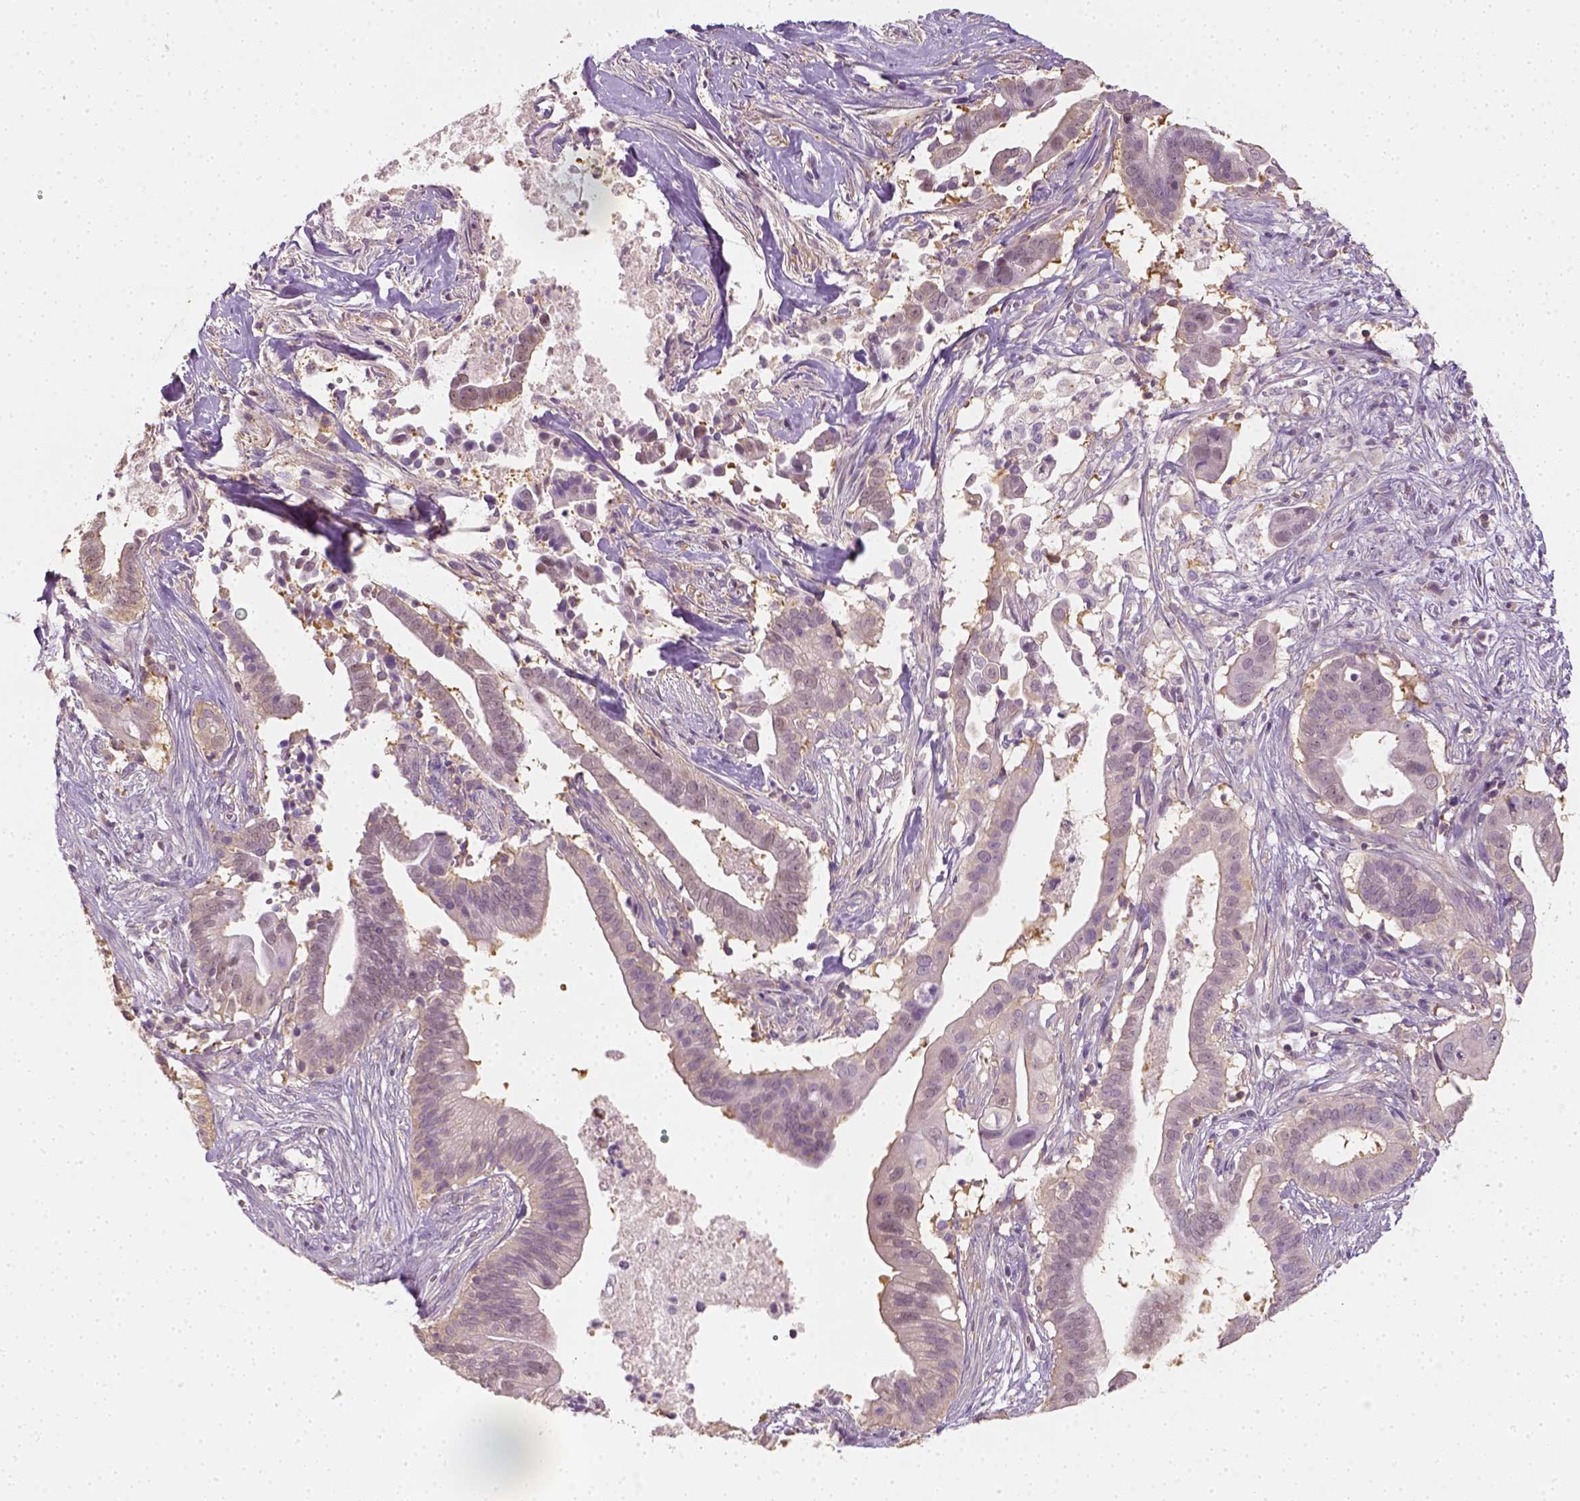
{"staining": {"intensity": "negative", "quantity": "none", "location": "none"}, "tissue": "pancreatic cancer", "cell_type": "Tumor cells", "image_type": "cancer", "snomed": [{"axis": "morphology", "description": "Adenocarcinoma, NOS"}, {"axis": "topography", "description": "Pancreas"}], "caption": "This is a photomicrograph of IHC staining of adenocarcinoma (pancreatic), which shows no positivity in tumor cells.", "gene": "EPHB1", "patient": {"sex": "male", "age": 61}}